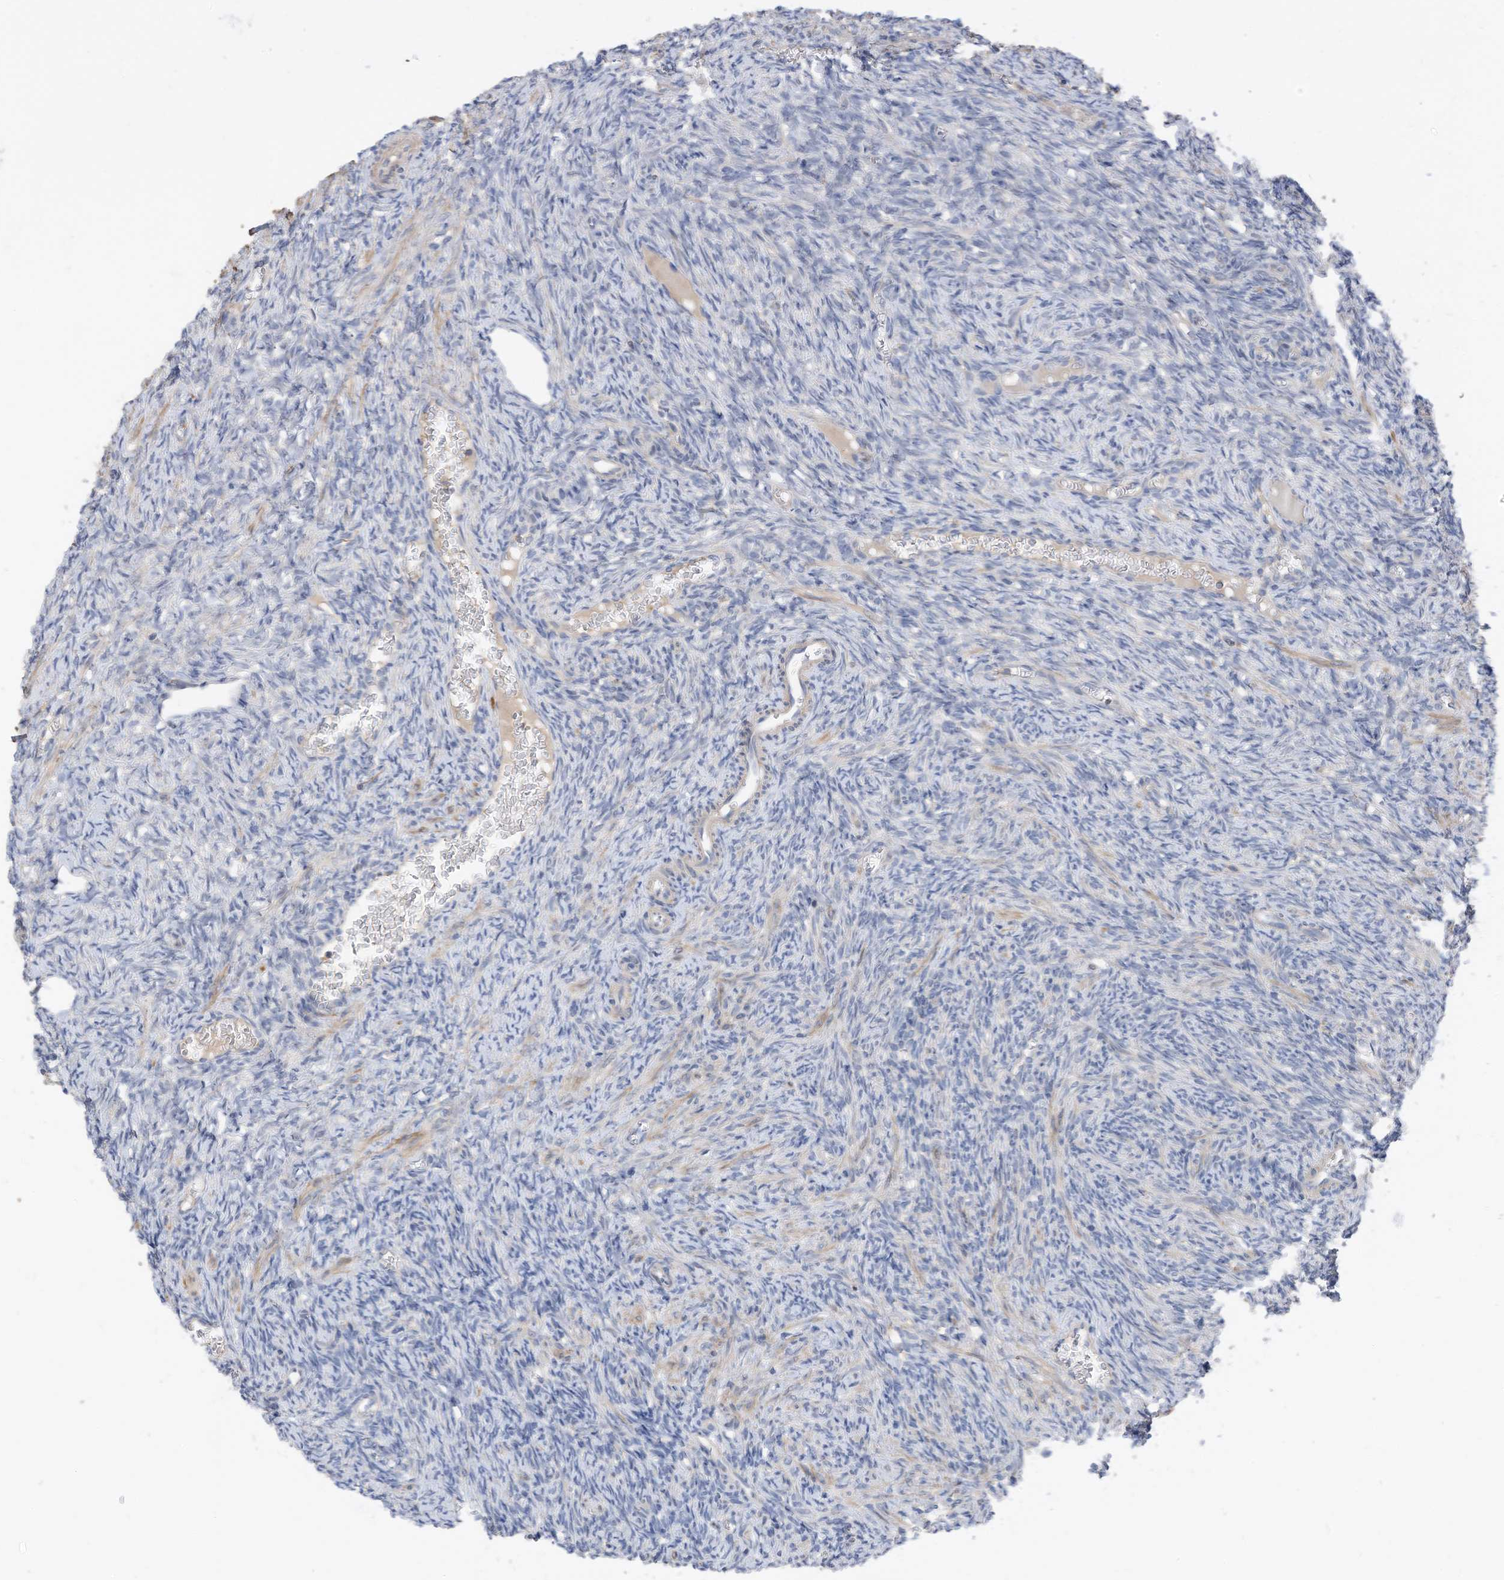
{"staining": {"intensity": "negative", "quantity": "none", "location": "none"}, "tissue": "ovary", "cell_type": "Ovarian stroma cells", "image_type": "normal", "snomed": [{"axis": "morphology", "description": "Normal tissue, NOS"}, {"axis": "topography", "description": "Ovary"}], "caption": "Immunohistochemistry micrograph of benign ovary: human ovary stained with DAB (3,3'-diaminobenzidine) shows no significant protein expression in ovarian stroma cells.", "gene": "SLFN14", "patient": {"sex": "female", "age": 27}}